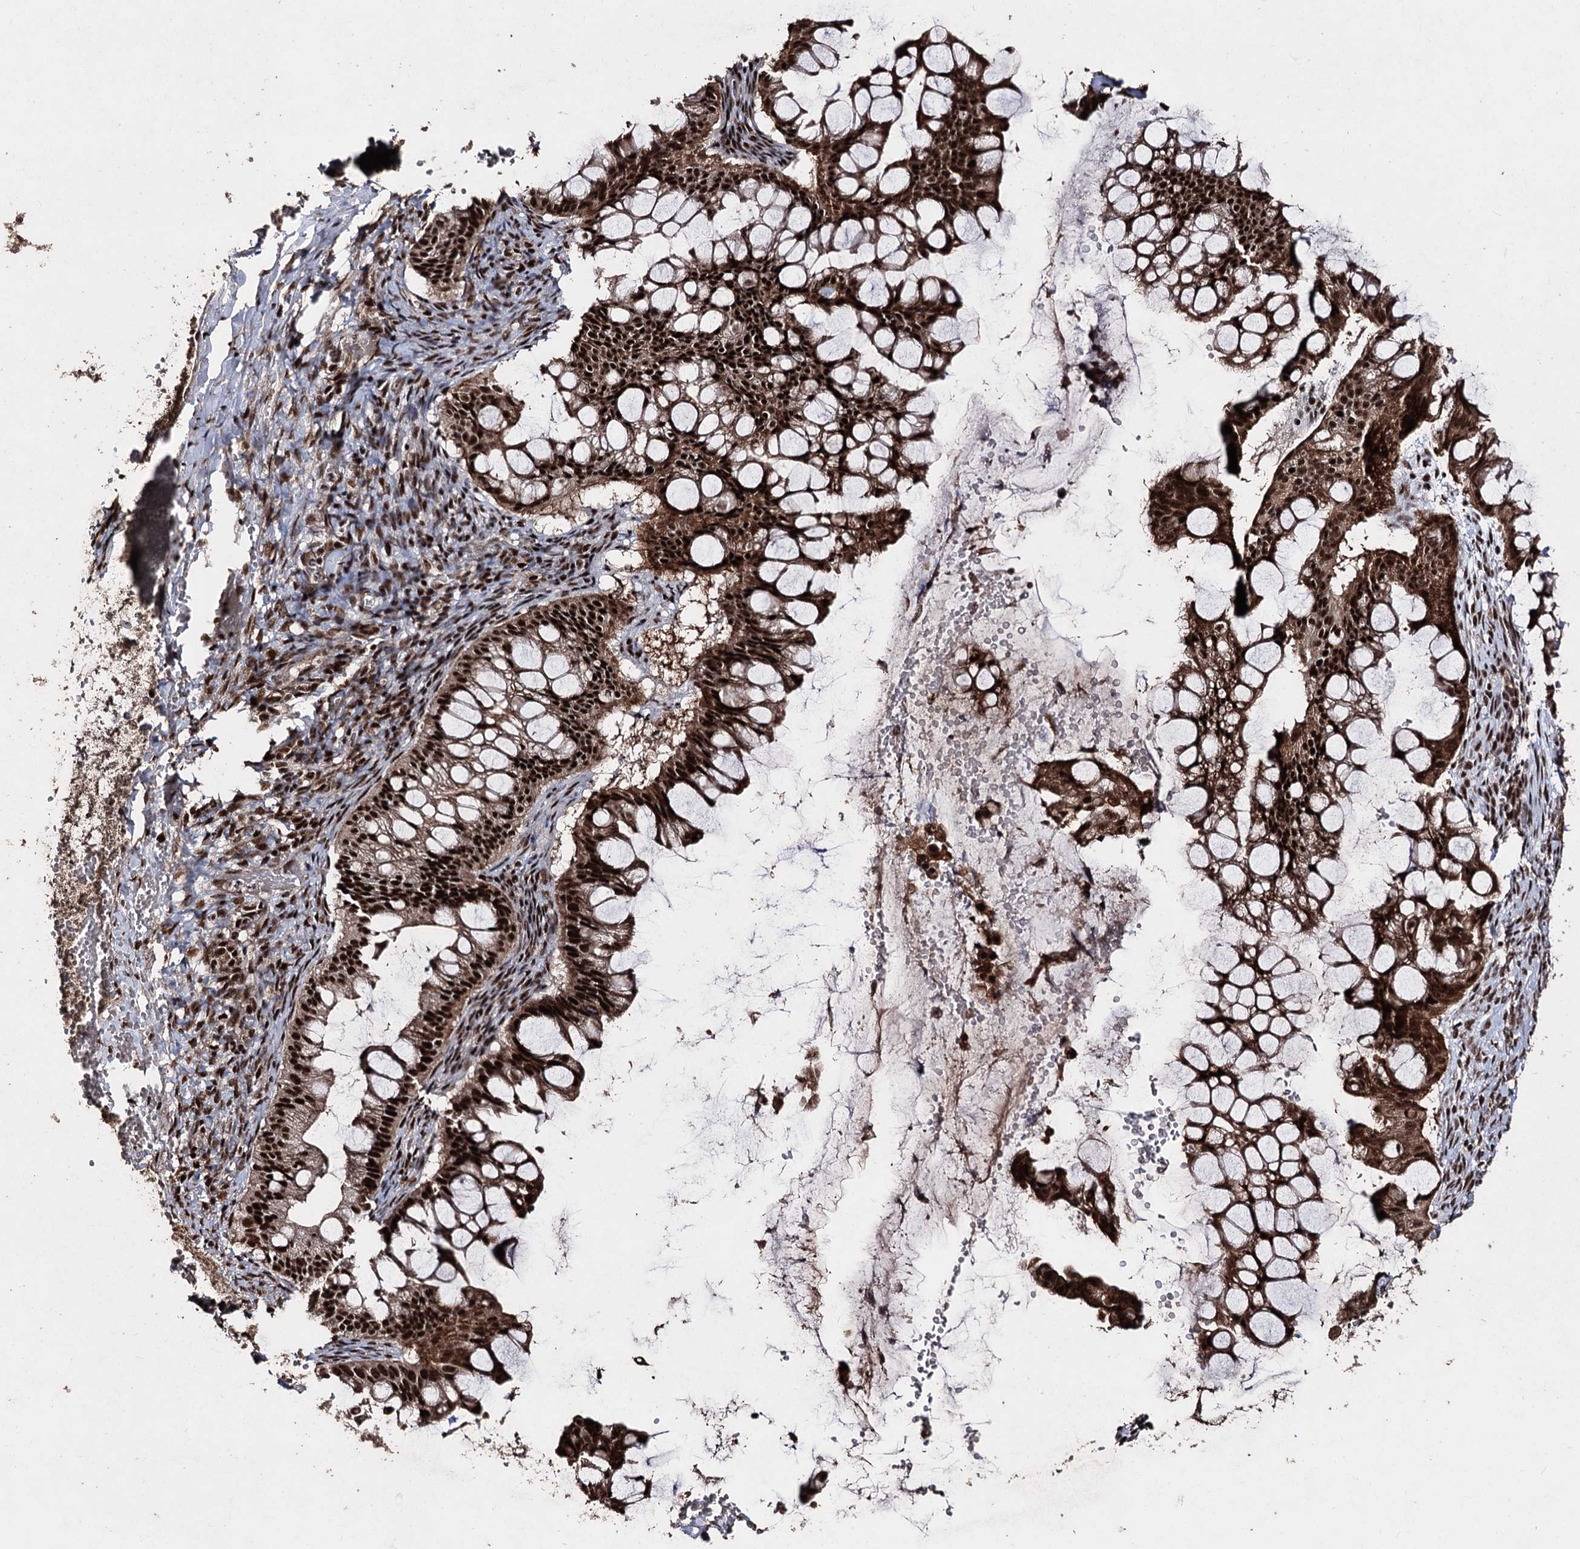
{"staining": {"intensity": "strong", "quantity": ">75%", "location": "nuclear"}, "tissue": "ovarian cancer", "cell_type": "Tumor cells", "image_type": "cancer", "snomed": [{"axis": "morphology", "description": "Cystadenocarcinoma, mucinous, NOS"}, {"axis": "topography", "description": "Ovary"}], "caption": "Ovarian cancer stained with a brown dye displays strong nuclear positive positivity in about >75% of tumor cells.", "gene": "U2SURP", "patient": {"sex": "female", "age": 73}}